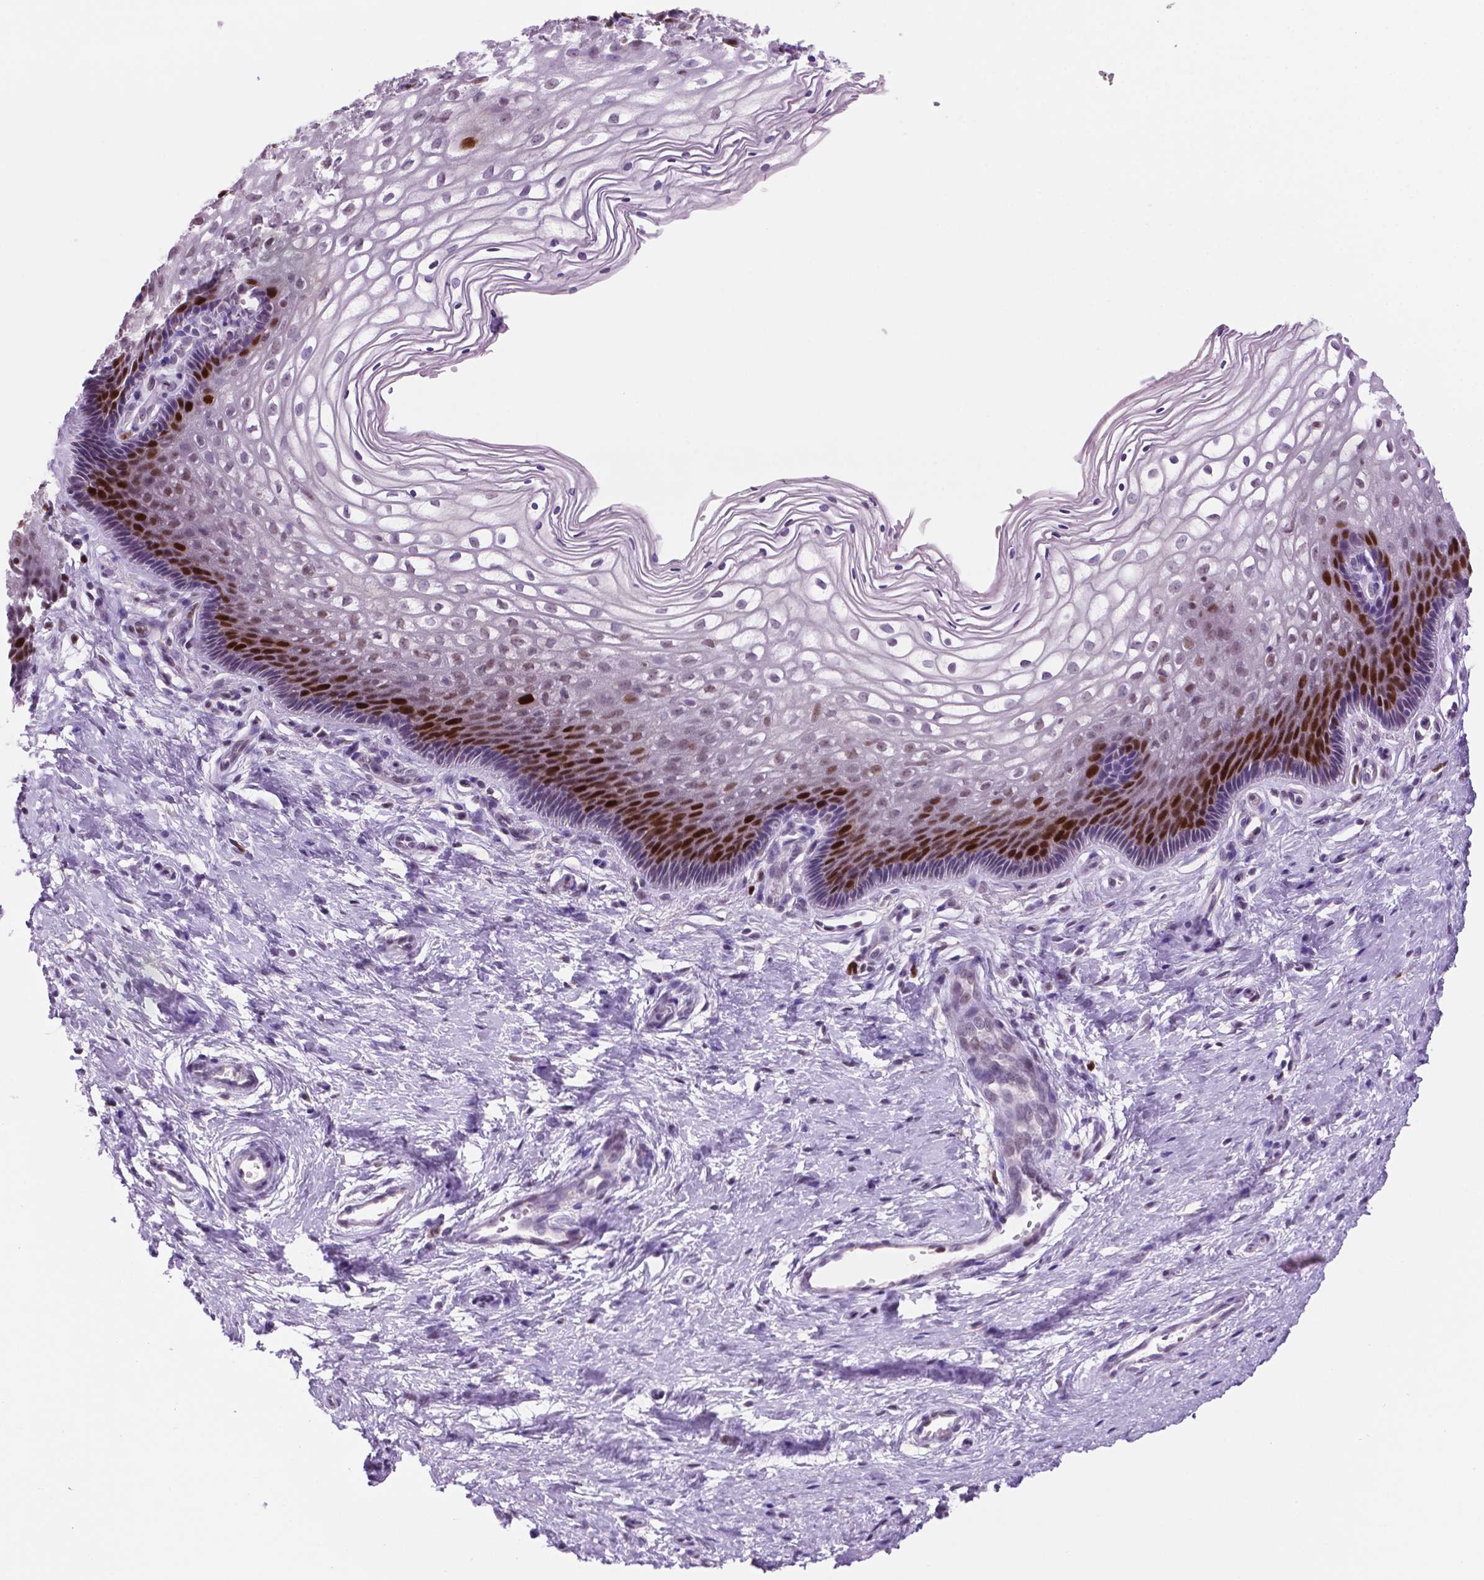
{"staining": {"intensity": "moderate", "quantity": ">75%", "location": "nuclear"}, "tissue": "cervix", "cell_type": "Glandular cells", "image_type": "normal", "snomed": [{"axis": "morphology", "description": "Normal tissue, NOS"}, {"axis": "topography", "description": "Cervix"}], "caption": "Cervix stained for a protein (brown) shows moderate nuclear positive staining in approximately >75% of glandular cells.", "gene": "NCAPH2", "patient": {"sex": "female", "age": 34}}